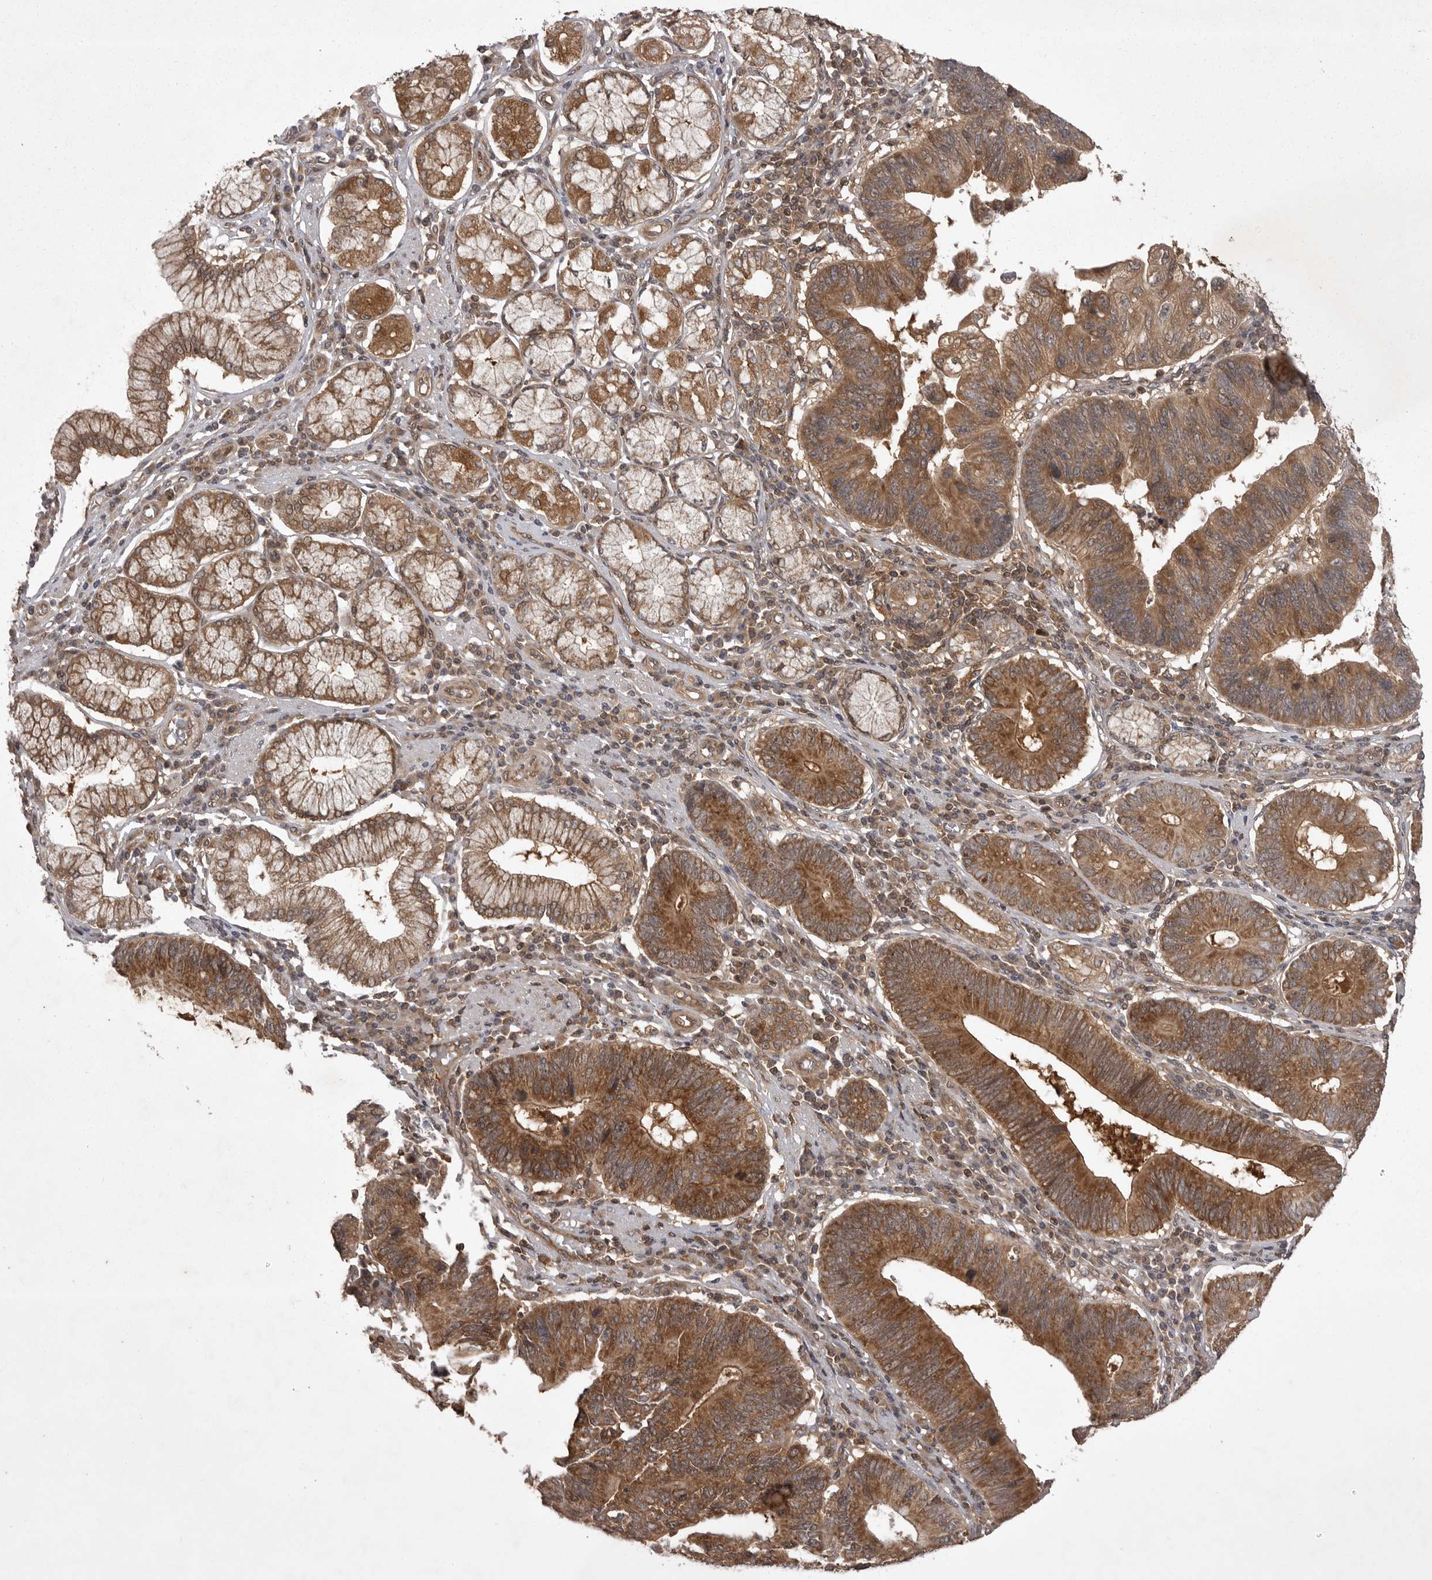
{"staining": {"intensity": "moderate", "quantity": ">75%", "location": "cytoplasmic/membranous"}, "tissue": "stomach cancer", "cell_type": "Tumor cells", "image_type": "cancer", "snomed": [{"axis": "morphology", "description": "Adenocarcinoma, NOS"}, {"axis": "topography", "description": "Stomach"}], "caption": "This micrograph exhibits adenocarcinoma (stomach) stained with immunohistochemistry to label a protein in brown. The cytoplasmic/membranous of tumor cells show moderate positivity for the protein. Nuclei are counter-stained blue.", "gene": "STK24", "patient": {"sex": "male", "age": 59}}